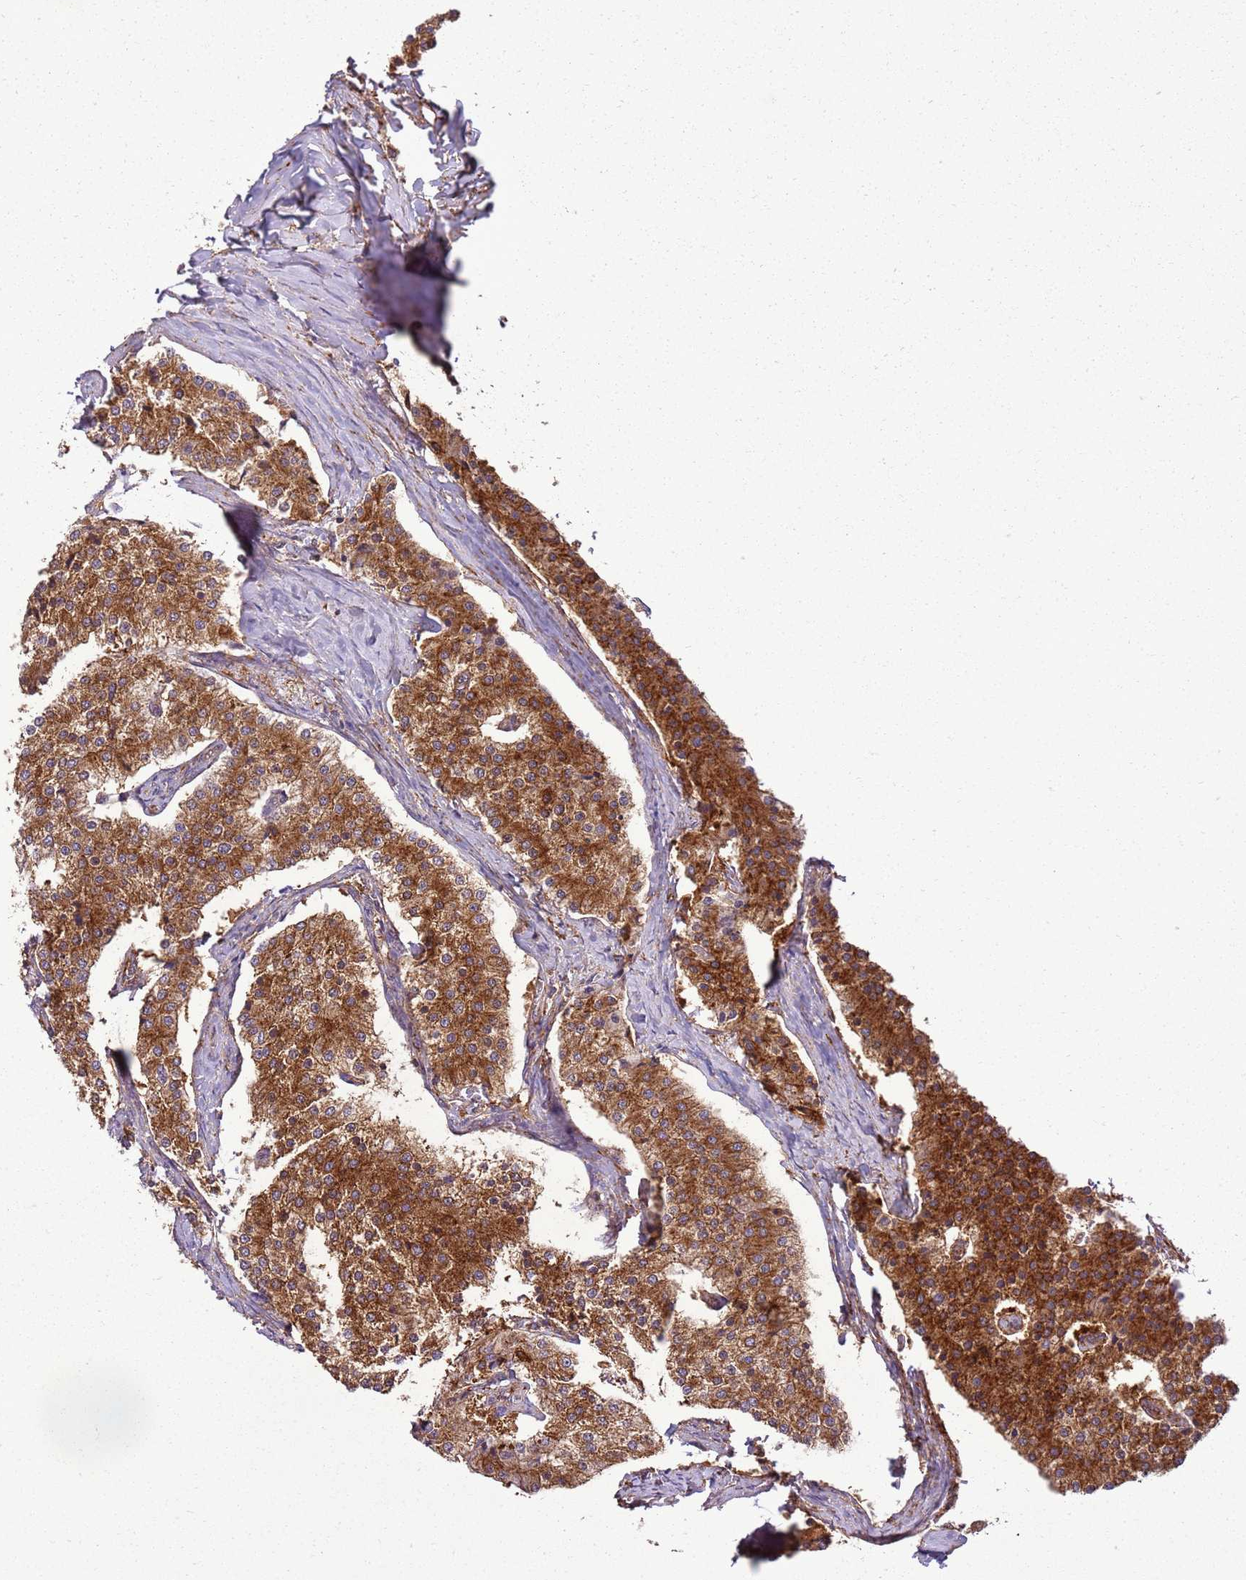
{"staining": {"intensity": "strong", "quantity": ">75%", "location": "cytoplasmic/membranous"}, "tissue": "carcinoid", "cell_type": "Tumor cells", "image_type": "cancer", "snomed": [{"axis": "morphology", "description": "Carcinoid, malignant, NOS"}, {"axis": "topography", "description": "Colon"}], "caption": "Immunohistochemistry (DAB (3,3'-diaminobenzidine)) staining of human malignant carcinoid reveals strong cytoplasmic/membranous protein positivity in approximately >75% of tumor cells.", "gene": "GABRE", "patient": {"sex": "female", "age": 52}}